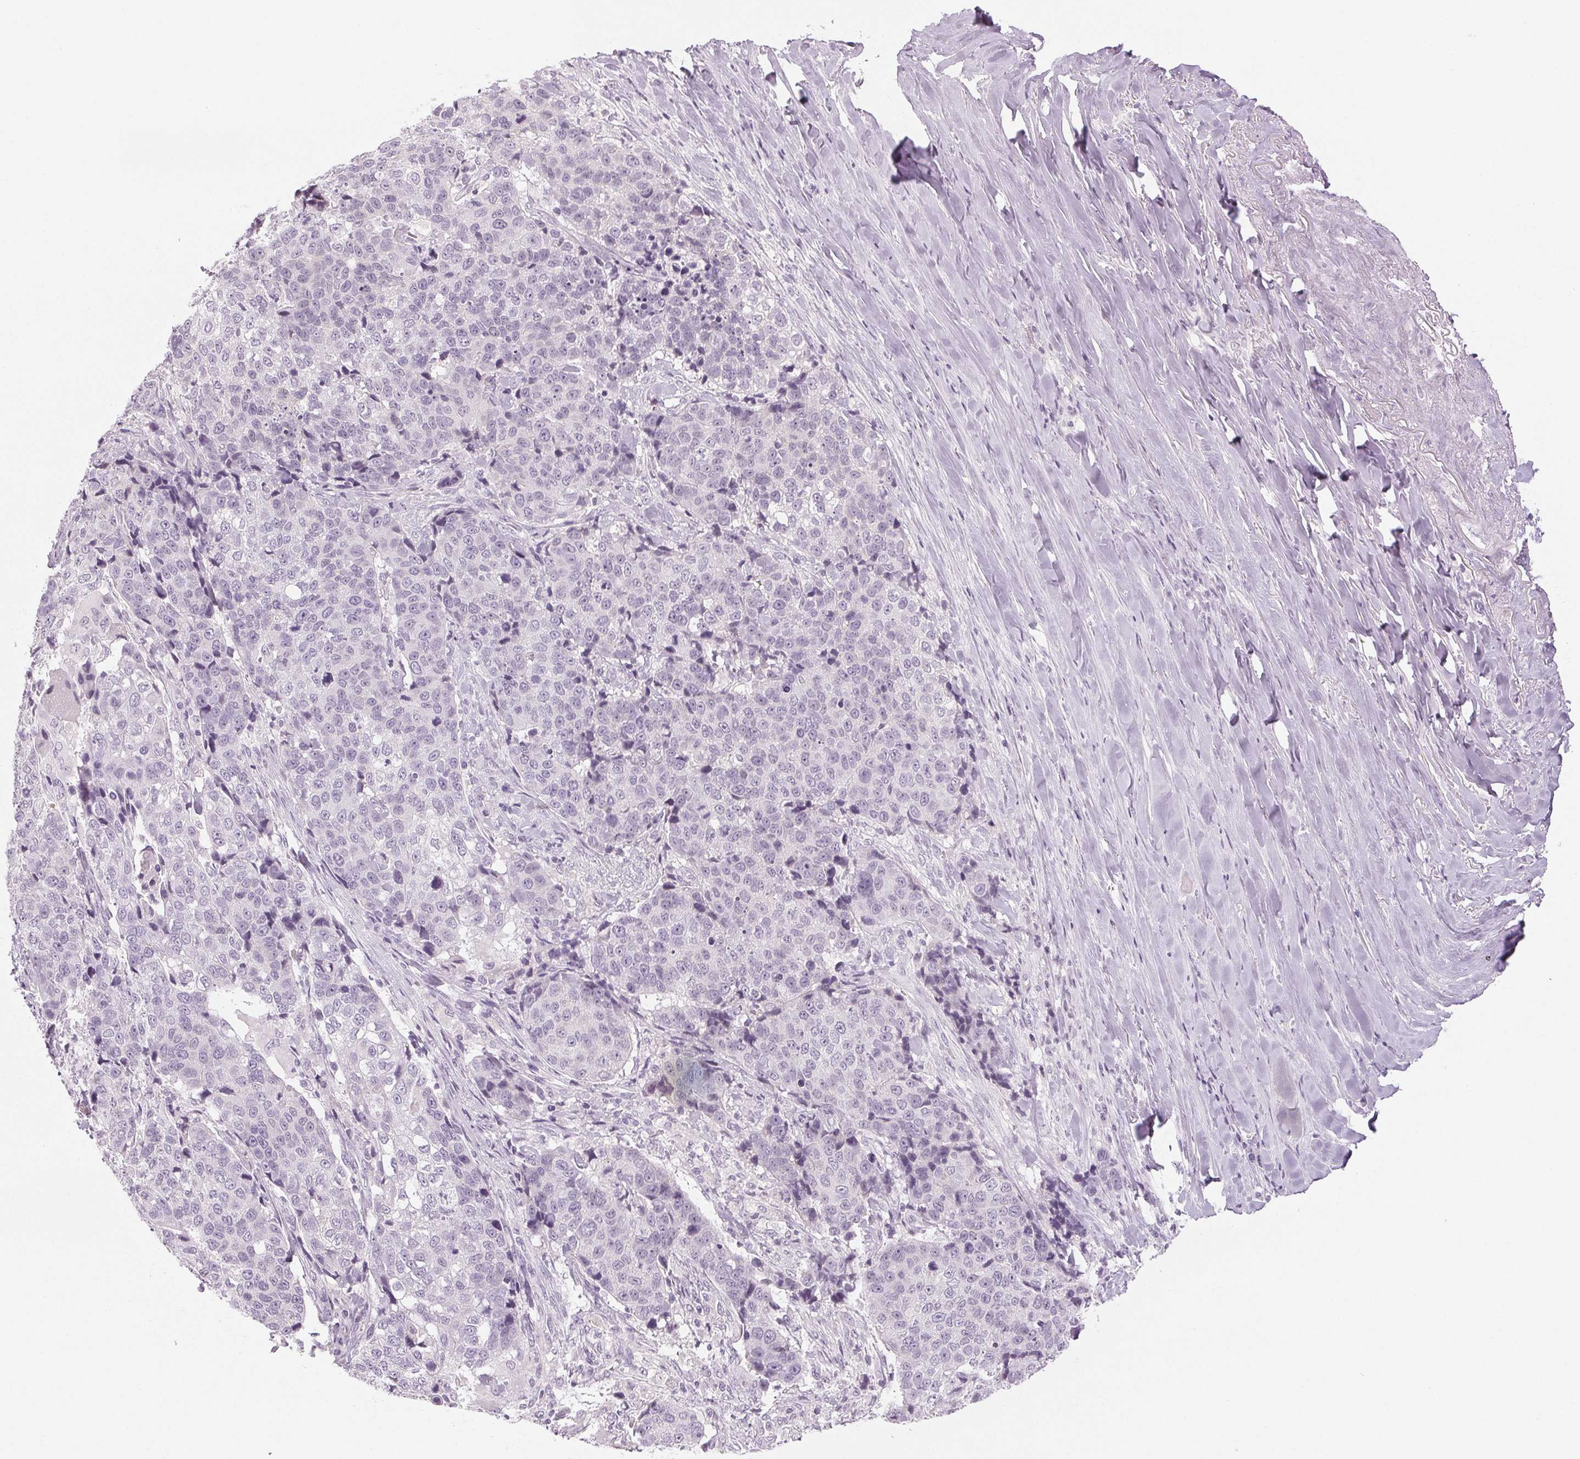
{"staining": {"intensity": "negative", "quantity": "none", "location": "none"}, "tissue": "lung cancer", "cell_type": "Tumor cells", "image_type": "cancer", "snomed": [{"axis": "morphology", "description": "Squamous cell carcinoma, NOS"}, {"axis": "topography", "description": "Lymph node"}, {"axis": "topography", "description": "Lung"}], "caption": "Immunohistochemical staining of human lung cancer demonstrates no significant expression in tumor cells. (Immunohistochemistry, brightfield microscopy, high magnification).", "gene": "EHHADH", "patient": {"sex": "male", "age": 61}}